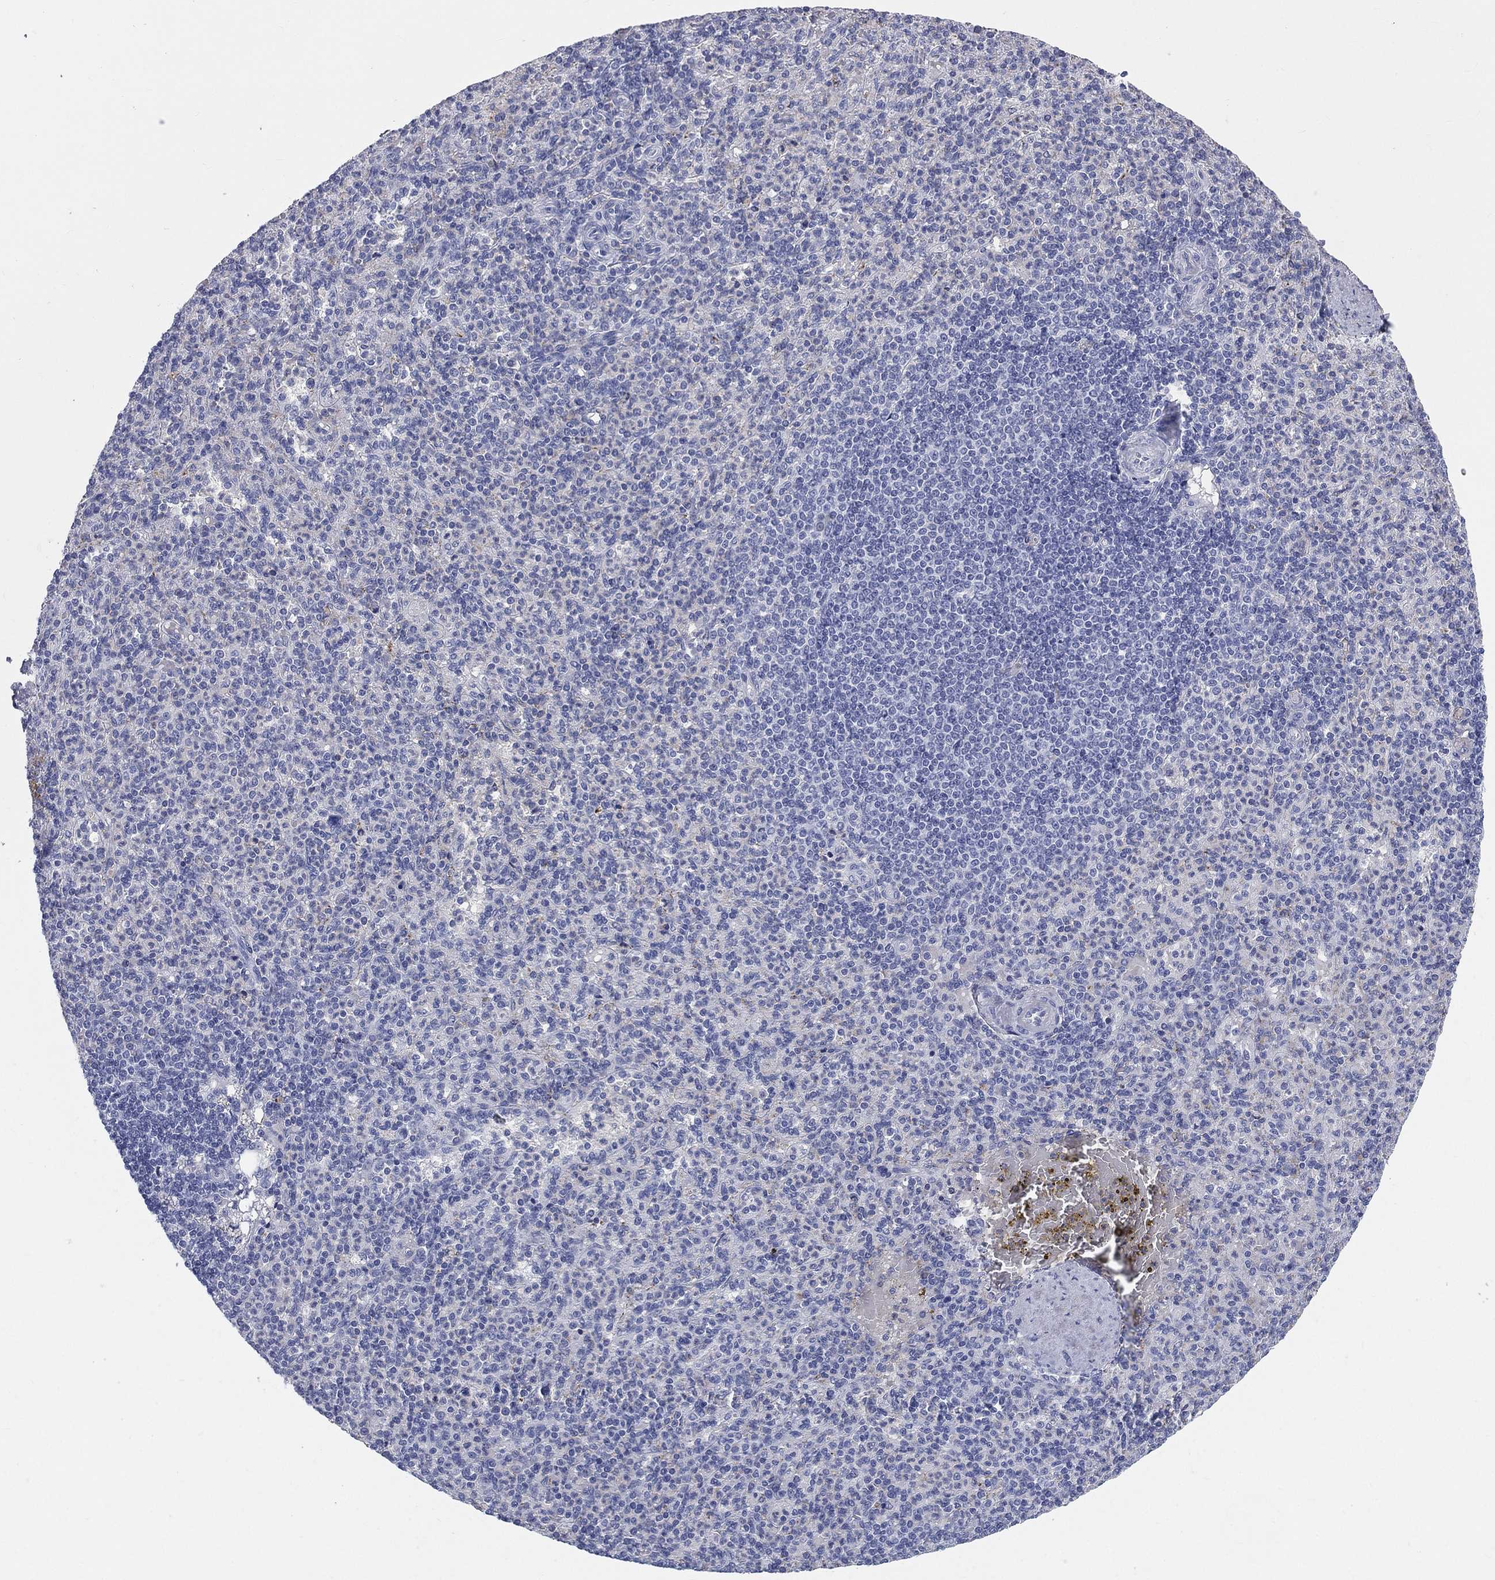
{"staining": {"intensity": "negative", "quantity": "none", "location": "none"}, "tissue": "spleen", "cell_type": "Cells in red pulp", "image_type": "normal", "snomed": [{"axis": "morphology", "description": "Normal tissue, NOS"}, {"axis": "topography", "description": "Spleen"}], "caption": "DAB immunohistochemical staining of unremarkable human spleen shows no significant staining in cells in red pulp.", "gene": "HP", "patient": {"sex": "female", "age": 74}}